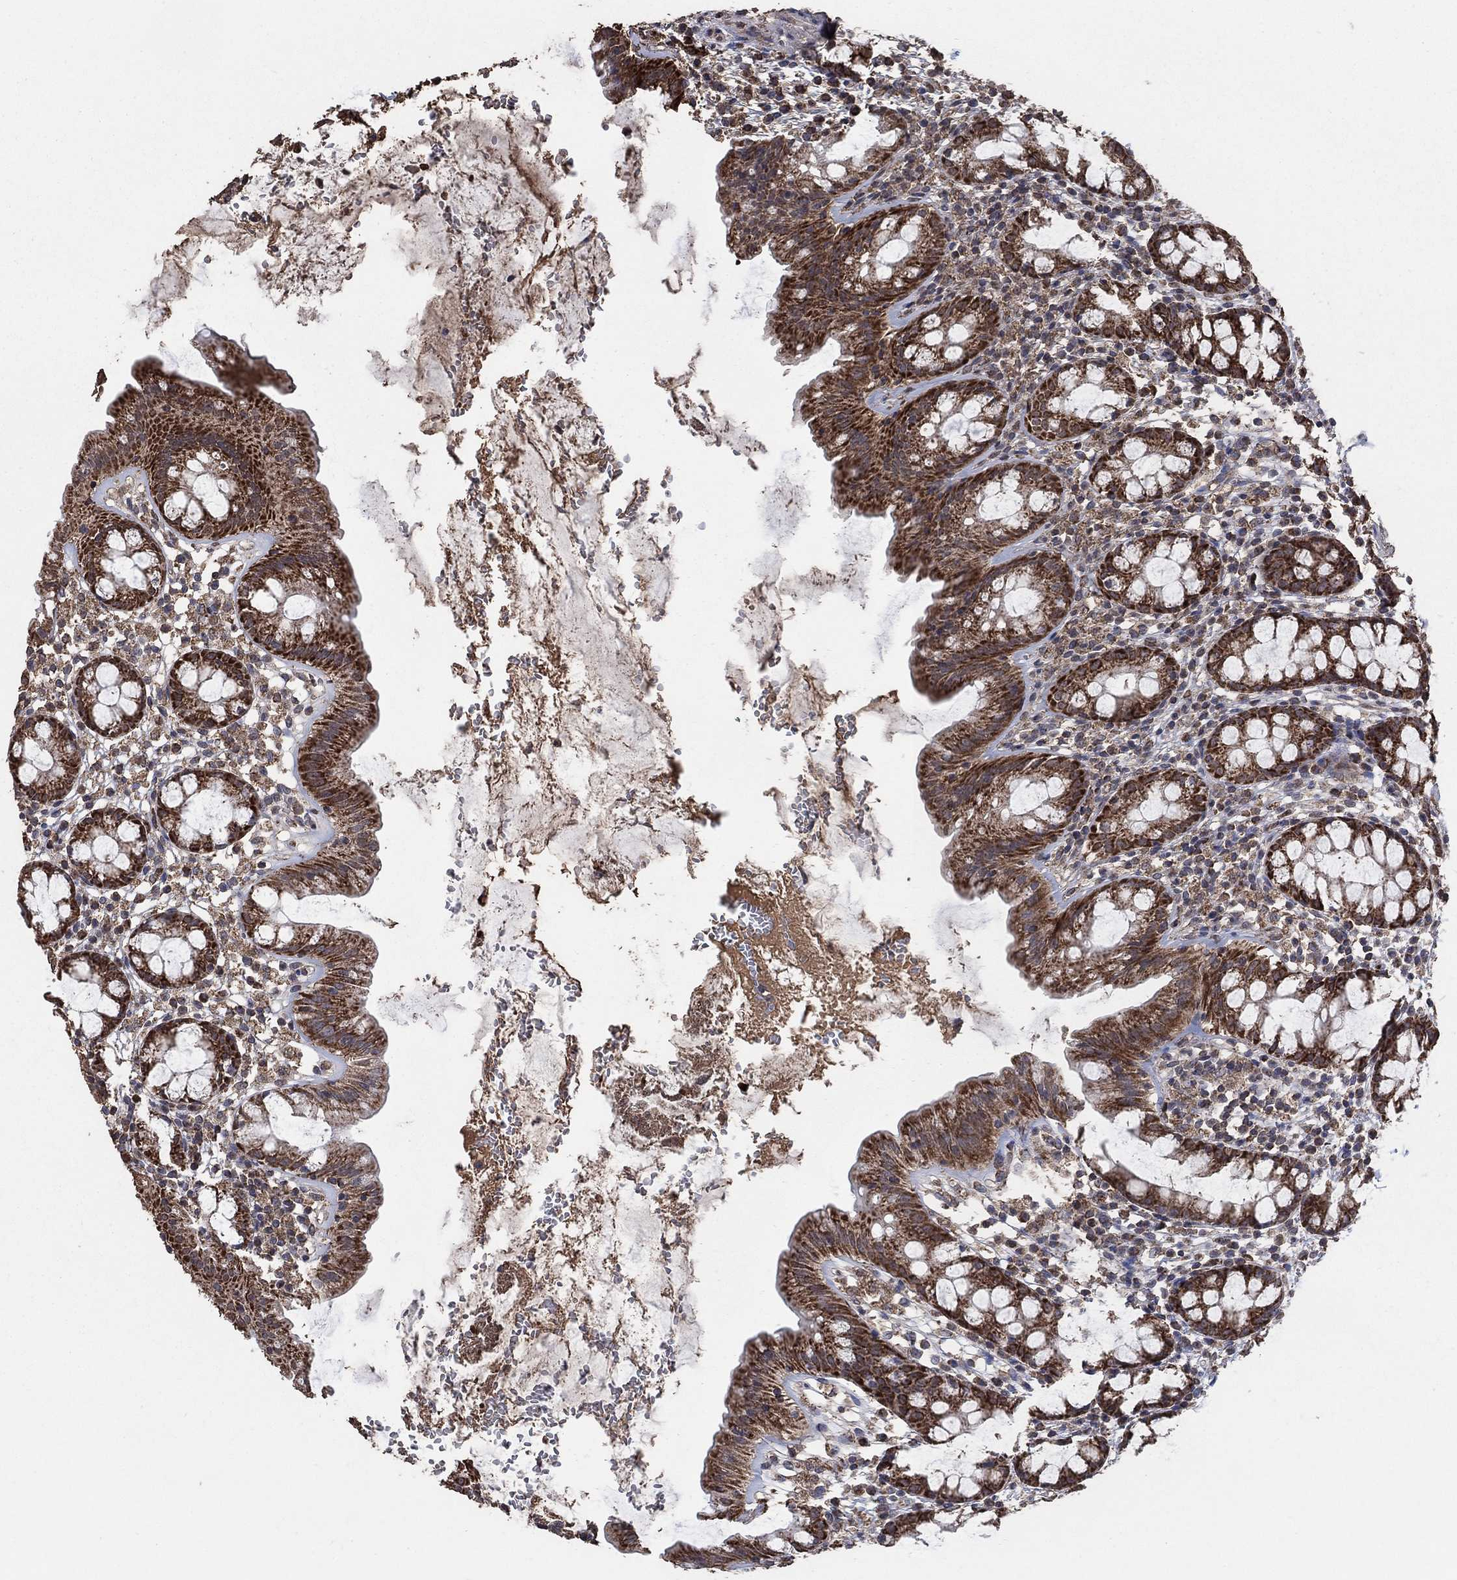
{"staining": {"intensity": "strong", "quantity": "25%-75%", "location": "cytoplasmic/membranous"}, "tissue": "rectum", "cell_type": "Glandular cells", "image_type": "normal", "snomed": [{"axis": "morphology", "description": "Normal tissue, NOS"}, {"axis": "topography", "description": "Rectum"}], "caption": "An immunohistochemistry (IHC) image of normal tissue is shown. Protein staining in brown labels strong cytoplasmic/membranous positivity in rectum within glandular cells. (Stains: DAB in brown, nuclei in blue, Microscopy: brightfield microscopy at high magnification).", "gene": "MRPS24", "patient": {"sex": "male", "age": 57}}